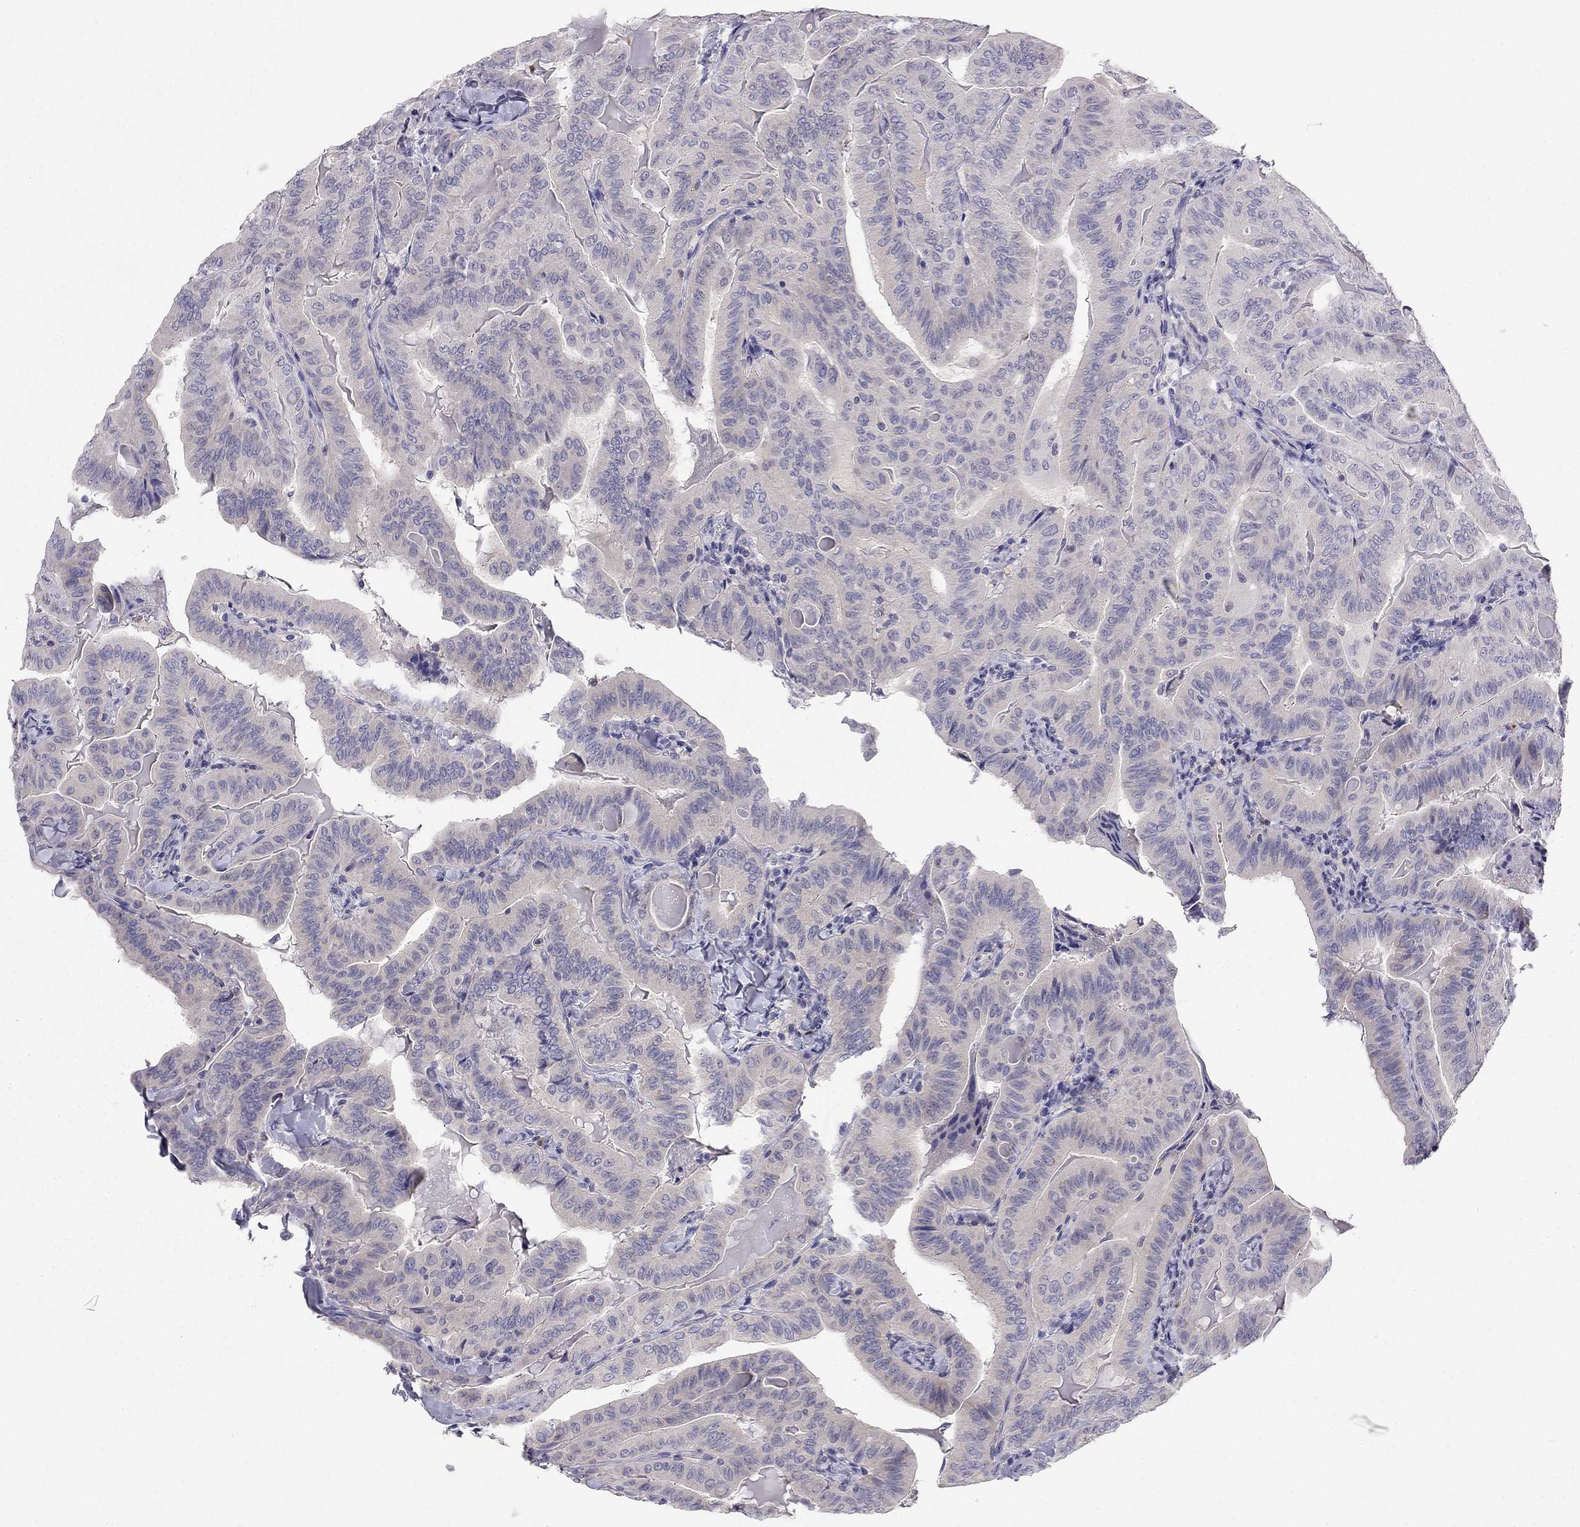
{"staining": {"intensity": "negative", "quantity": "none", "location": "none"}, "tissue": "thyroid cancer", "cell_type": "Tumor cells", "image_type": "cancer", "snomed": [{"axis": "morphology", "description": "Papillary adenocarcinoma, NOS"}, {"axis": "topography", "description": "Thyroid gland"}], "caption": "This is an immunohistochemistry photomicrograph of human thyroid cancer. There is no positivity in tumor cells.", "gene": "C16orf89", "patient": {"sex": "female", "age": 68}}